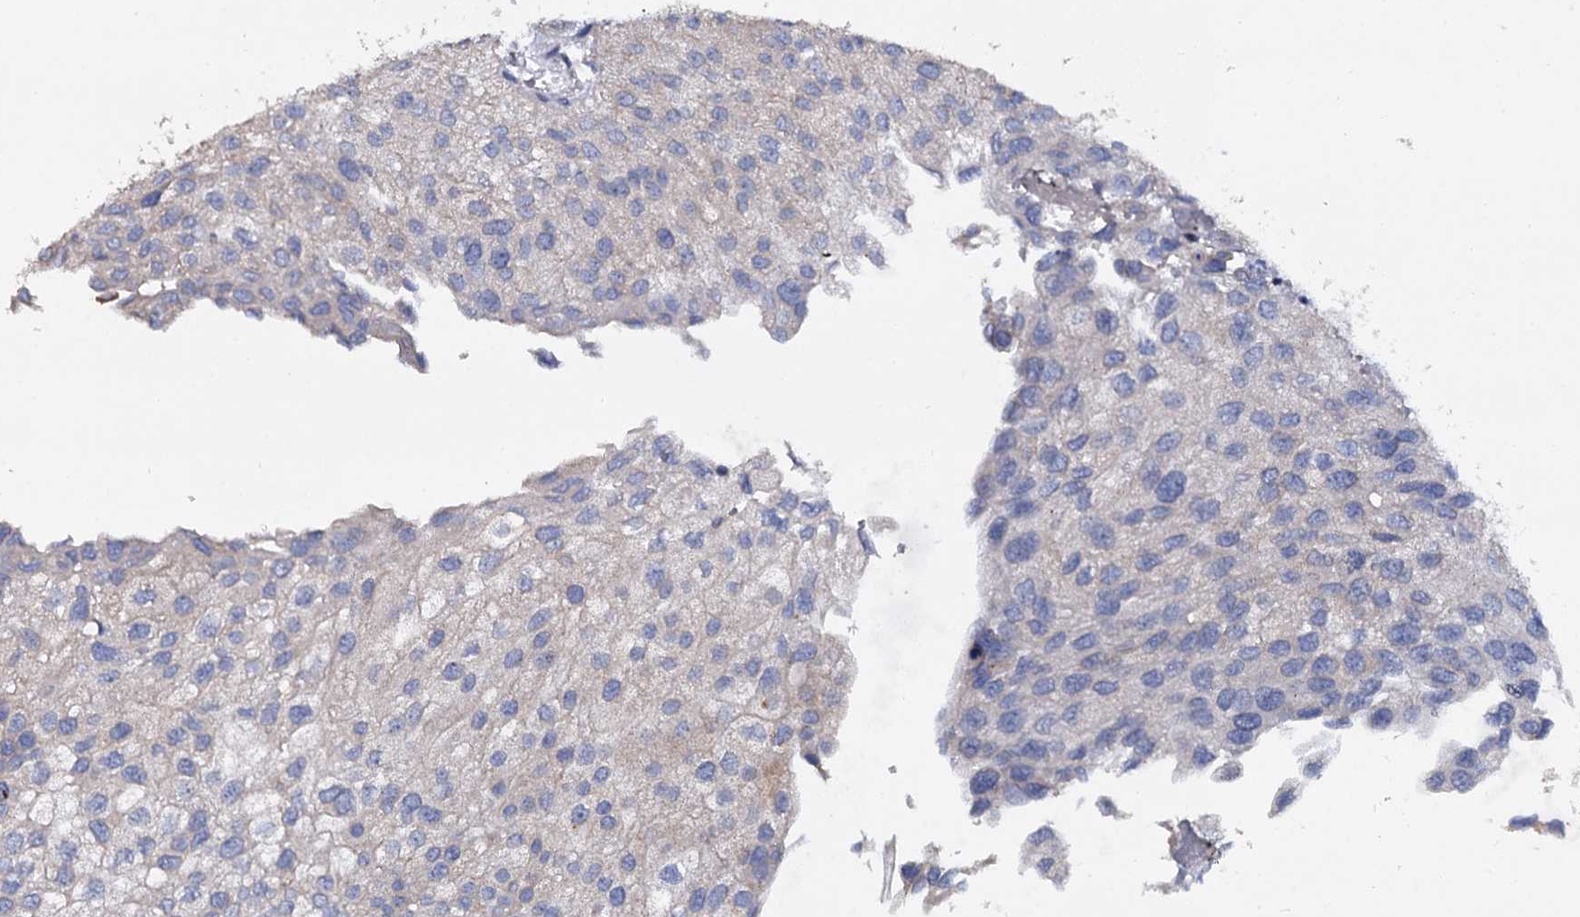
{"staining": {"intensity": "negative", "quantity": "none", "location": "none"}, "tissue": "urothelial cancer", "cell_type": "Tumor cells", "image_type": "cancer", "snomed": [{"axis": "morphology", "description": "Urothelial carcinoma, Low grade"}, {"axis": "topography", "description": "Urinary bladder"}], "caption": "Immunohistochemical staining of low-grade urothelial carcinoma shows no significant positivity in tumor cells.", "gene": "ANKRD13A", "patient": {"sex": "female", "age": 89}}